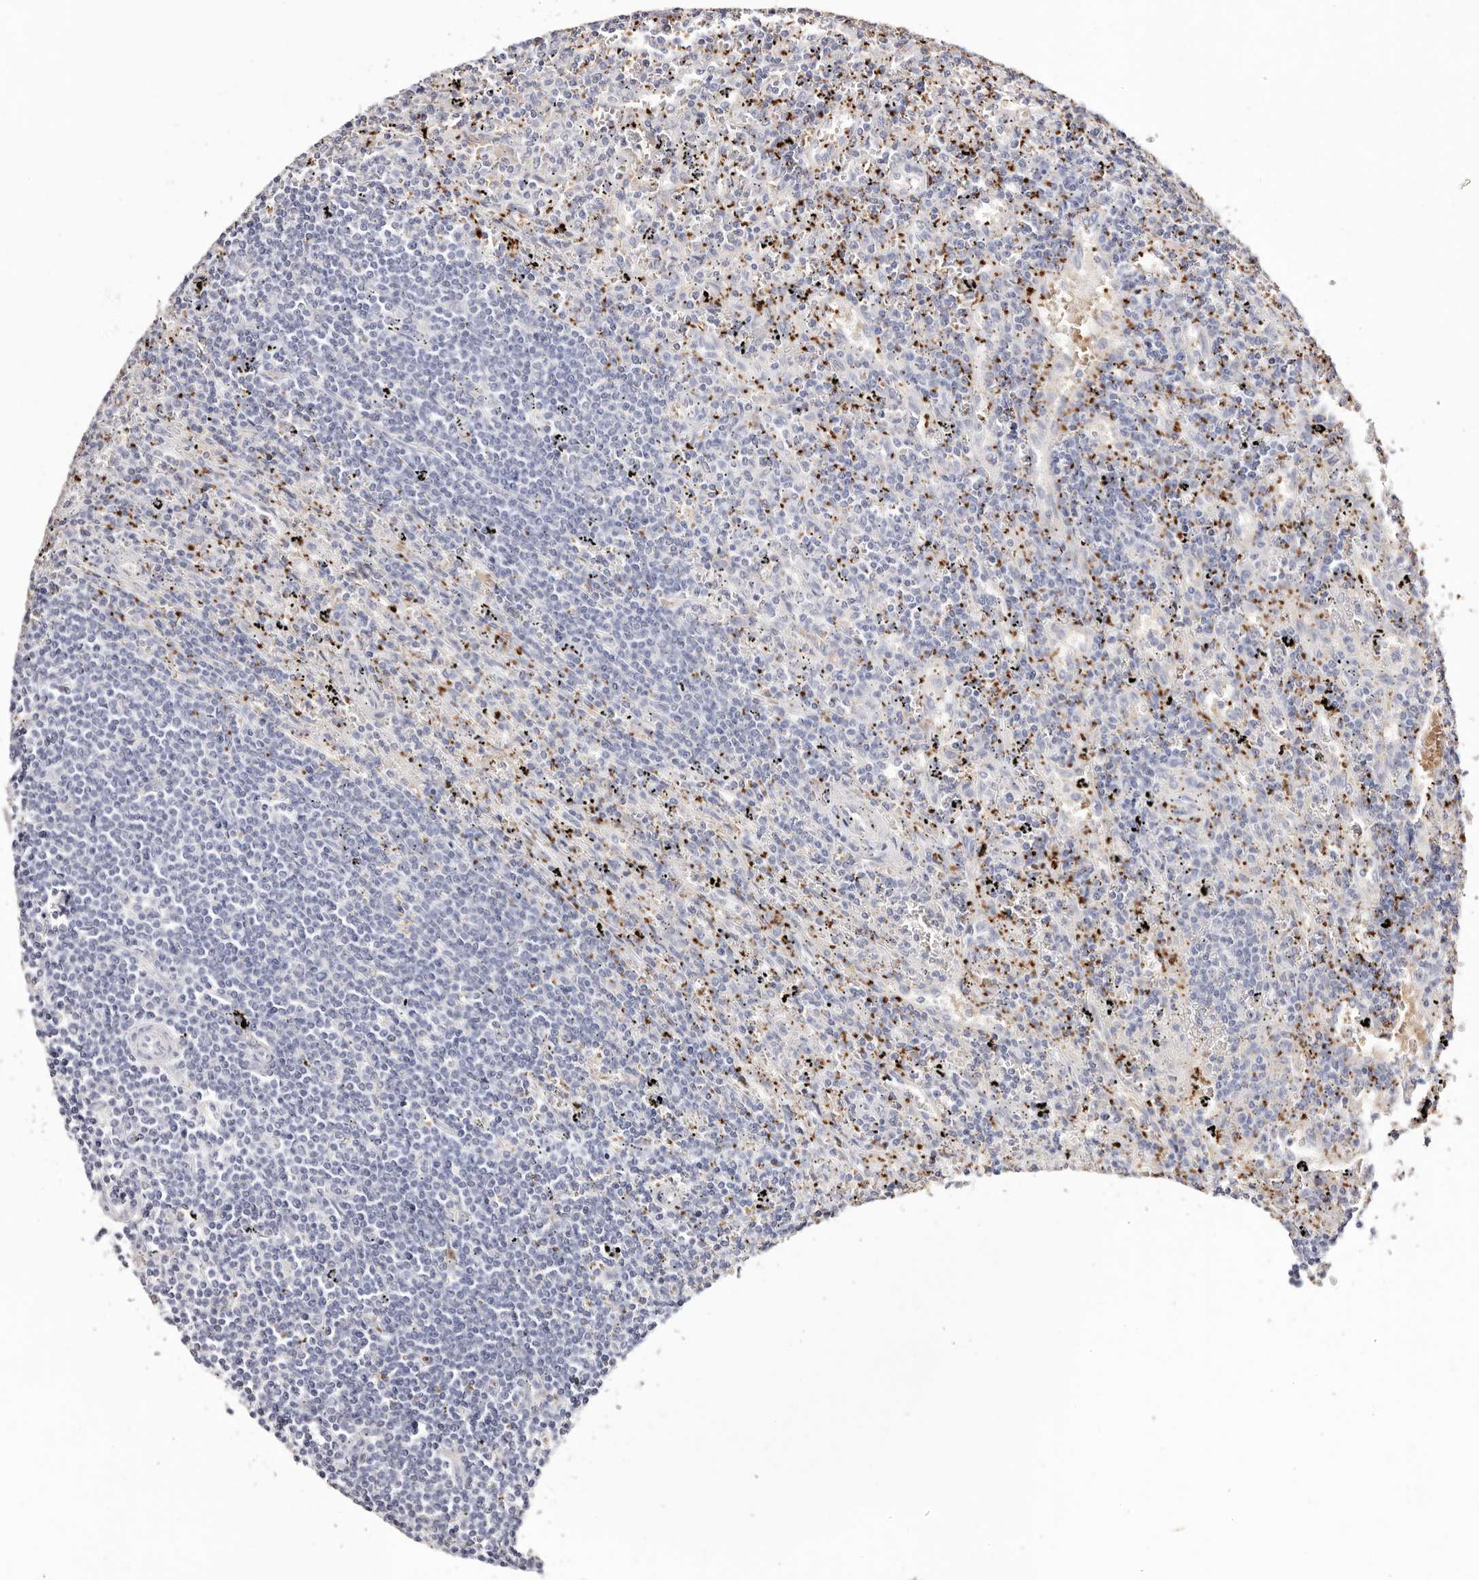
{"staining": {"intensity": "negative", "quantity": "none", "location": "none"}, "tissue": "lymphoma", "cell_type": "Tumor cells", "image_type": "cancer", "snomed": [{"axis": "morphology", "description": "Malignant lymphoma, non-Hodgkin's type, Low grade"}, {"axis": "topography", "description": "Spleen"}], "caption": "Immunohistochemical staining of human low-grade malignant lymphoma, non-Hodgkin's type displays no significant positivity in tumor cells.", "gene": "PF4", "patient": {"sex": "male", "age": 76}}